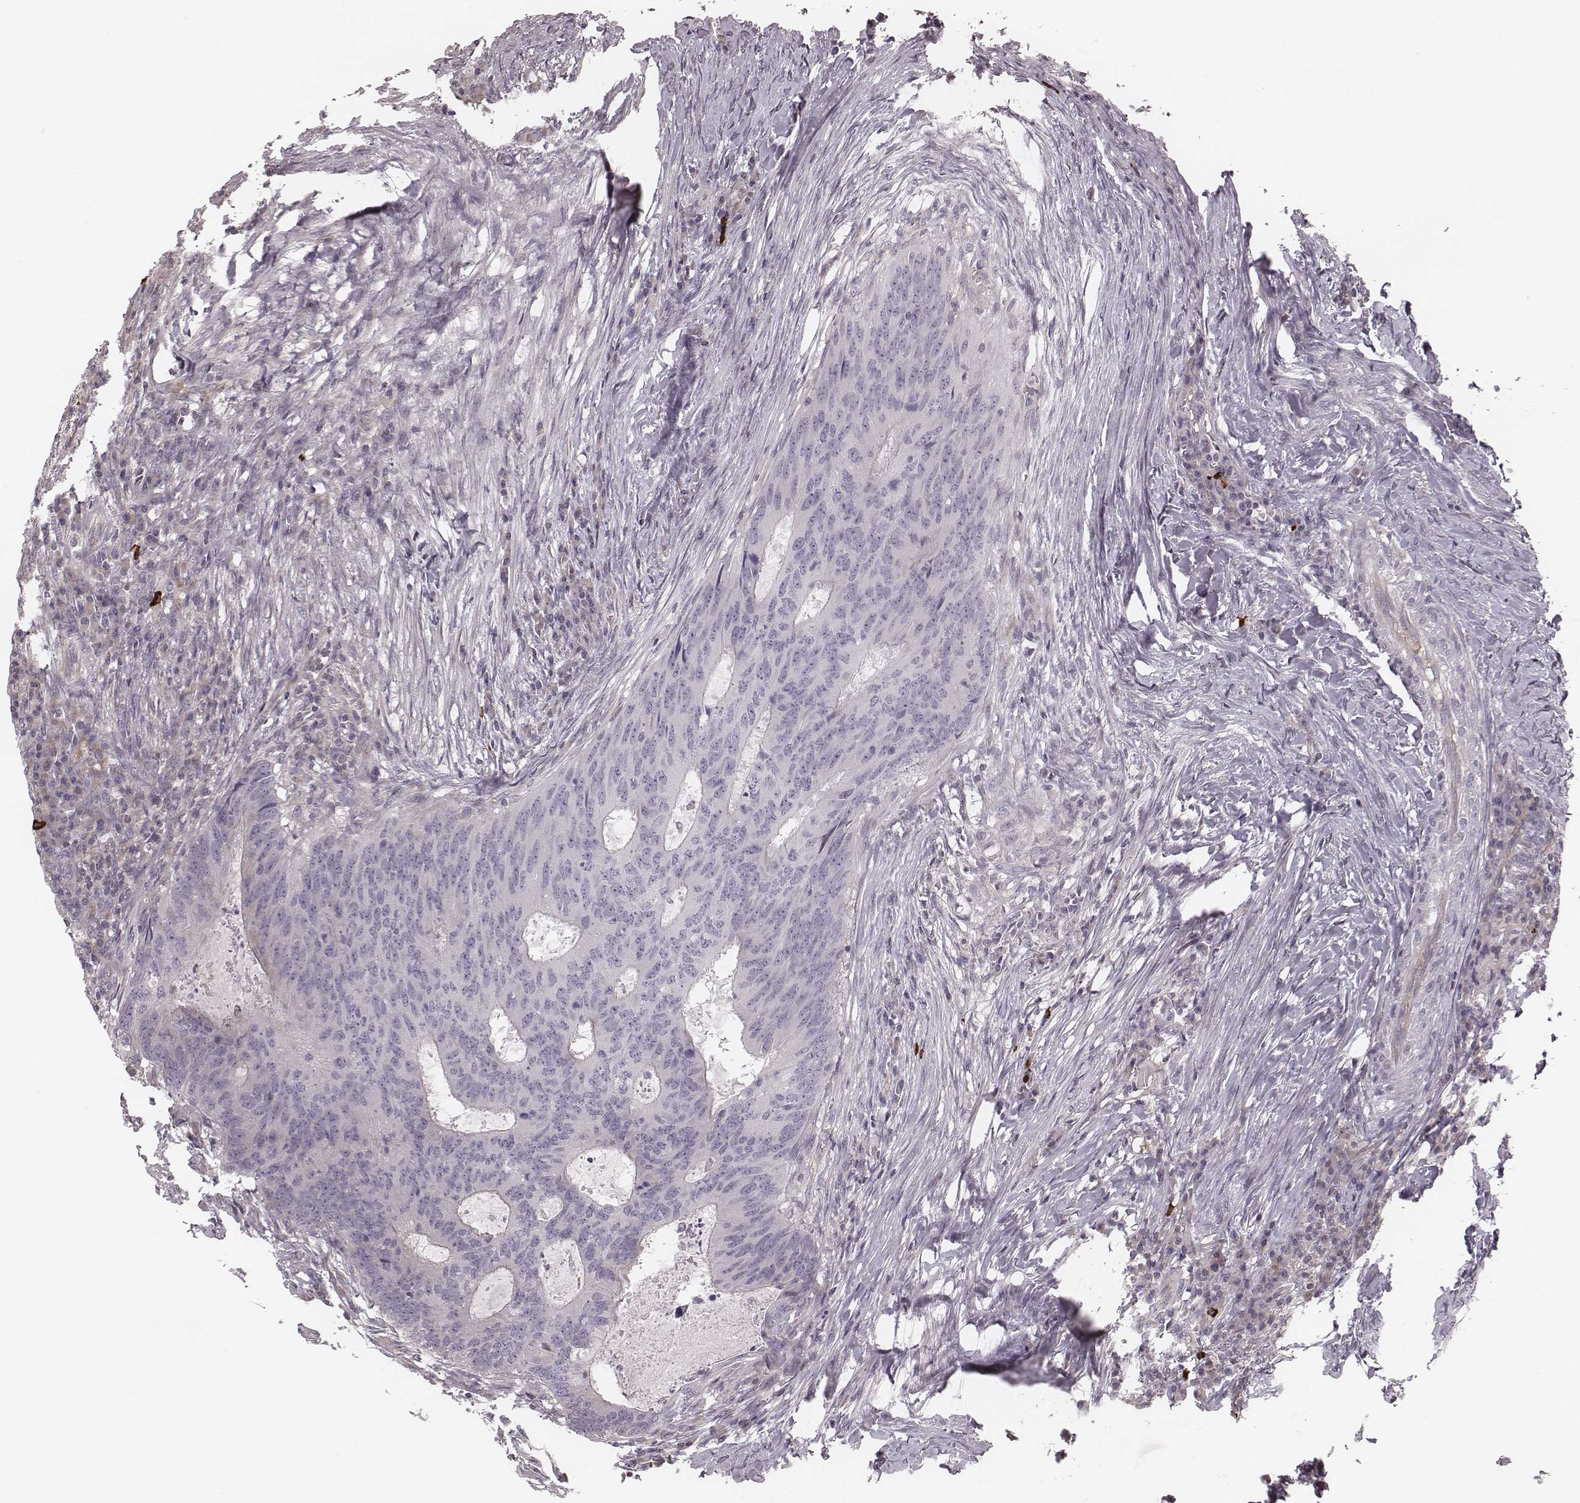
{"staining": {"intensity": "negative", "quantity": "none", "location": "none"}, "tissue": "colorectal cancer", "cell_type": "Tumor cells", "image_type": "cancer", "snomed": [{"axis": "morphology", "description": "Adenocarcinoma, NOS"}, {"axis": "topography", "description": "Colon"}], "caption": "The immunohistochemistry (IHC) image has no significant expression in tumor cells of colorectal cancer (adenocarcinoma) tissue.", "gene": "S100Z", "patient": {"sex": "male", "age": 67}}